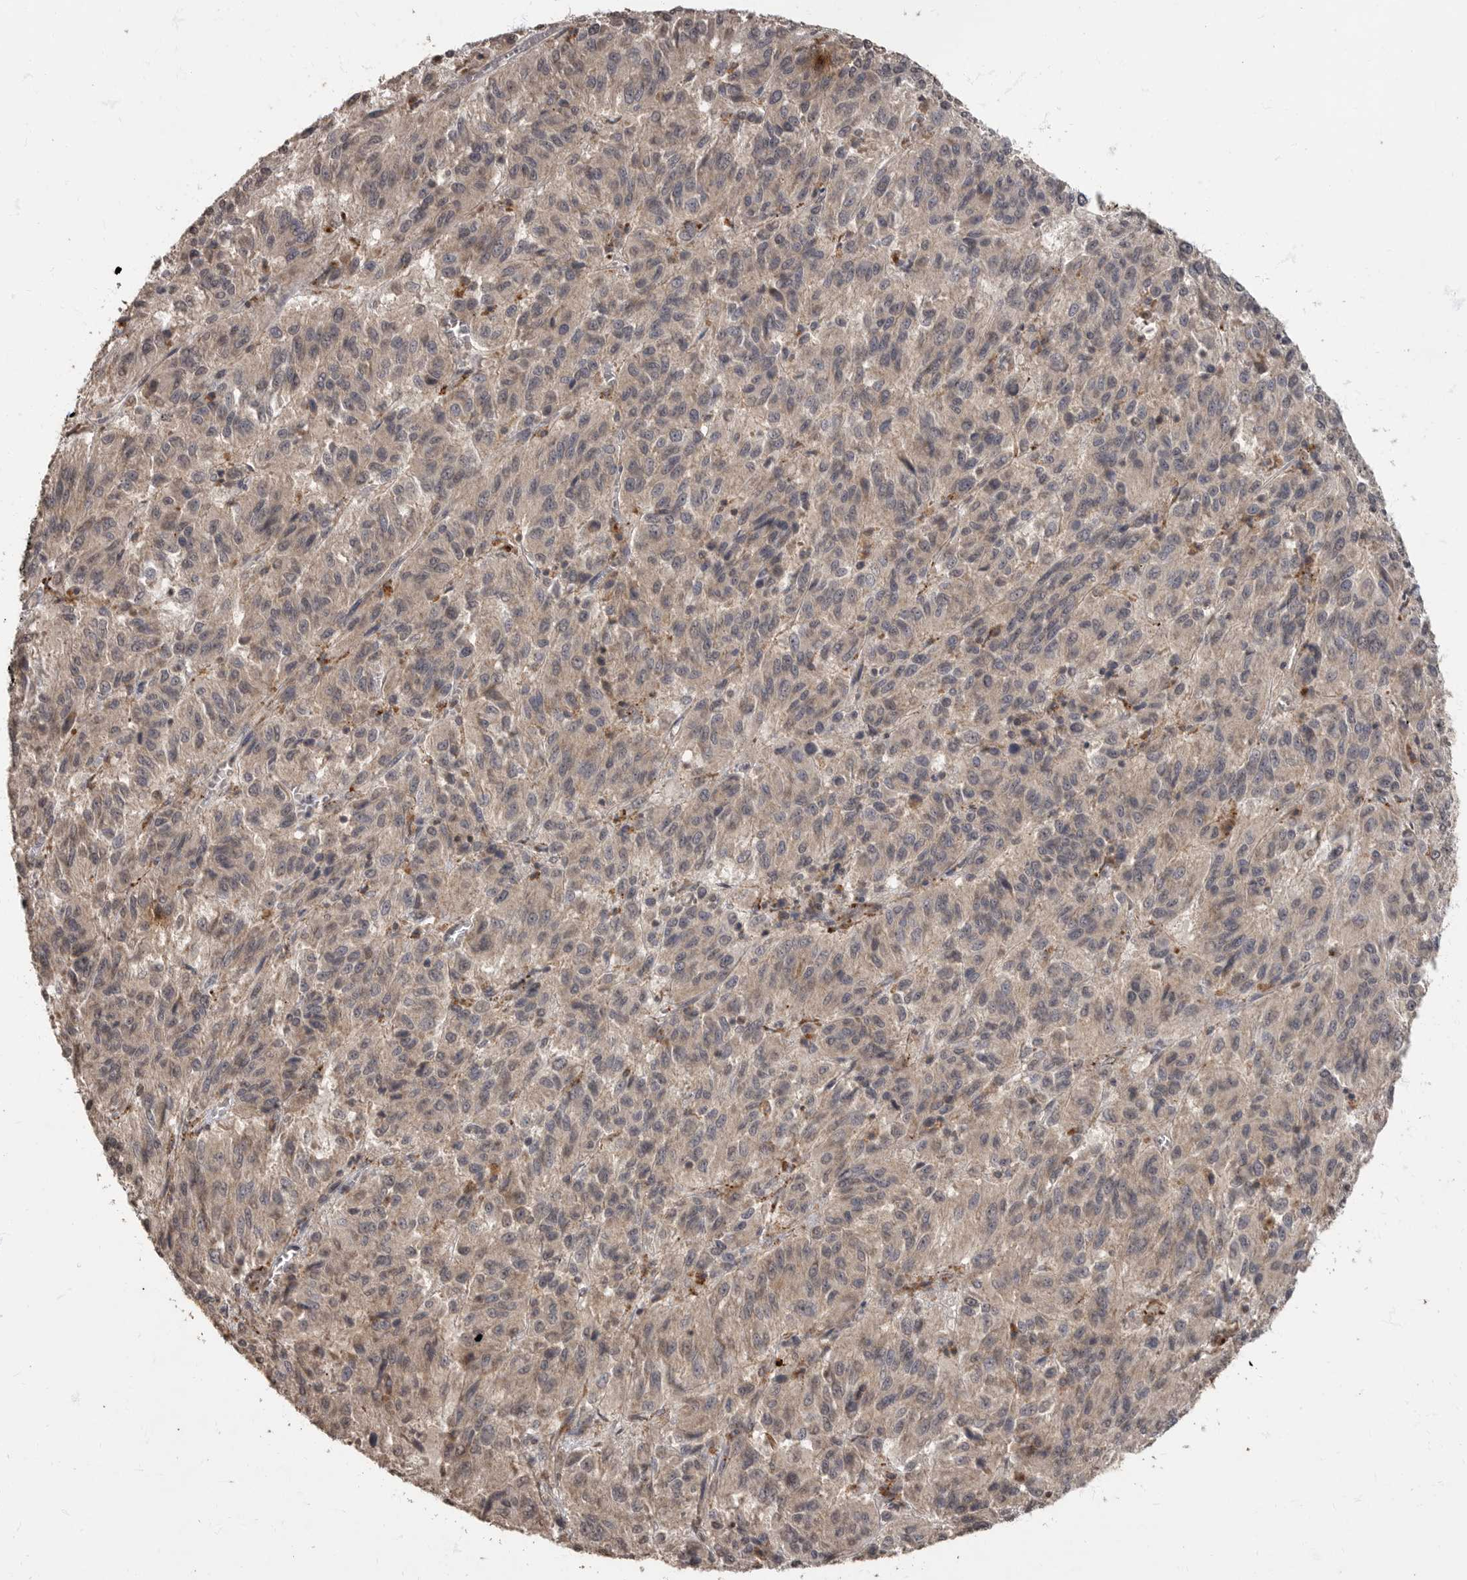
{"staining": {"intensity": "negative", "quantity": "none", "location": "none"}, "tissue": "melanoma", "cell_type": "Tumor cells", "image_type": "cancer", "snomed": [{"axis": "morphology", "description": "Malignant melanoma, Metastatic site"}, {"axis": "topography", "description": "Lung"}], "caption": "Micrograph shows no significant protein staining in tumor cells of melanoma. Nuclei are stained in blue.", "gene": "MAFG", "patient": {"sex": "male", "age": 64}}